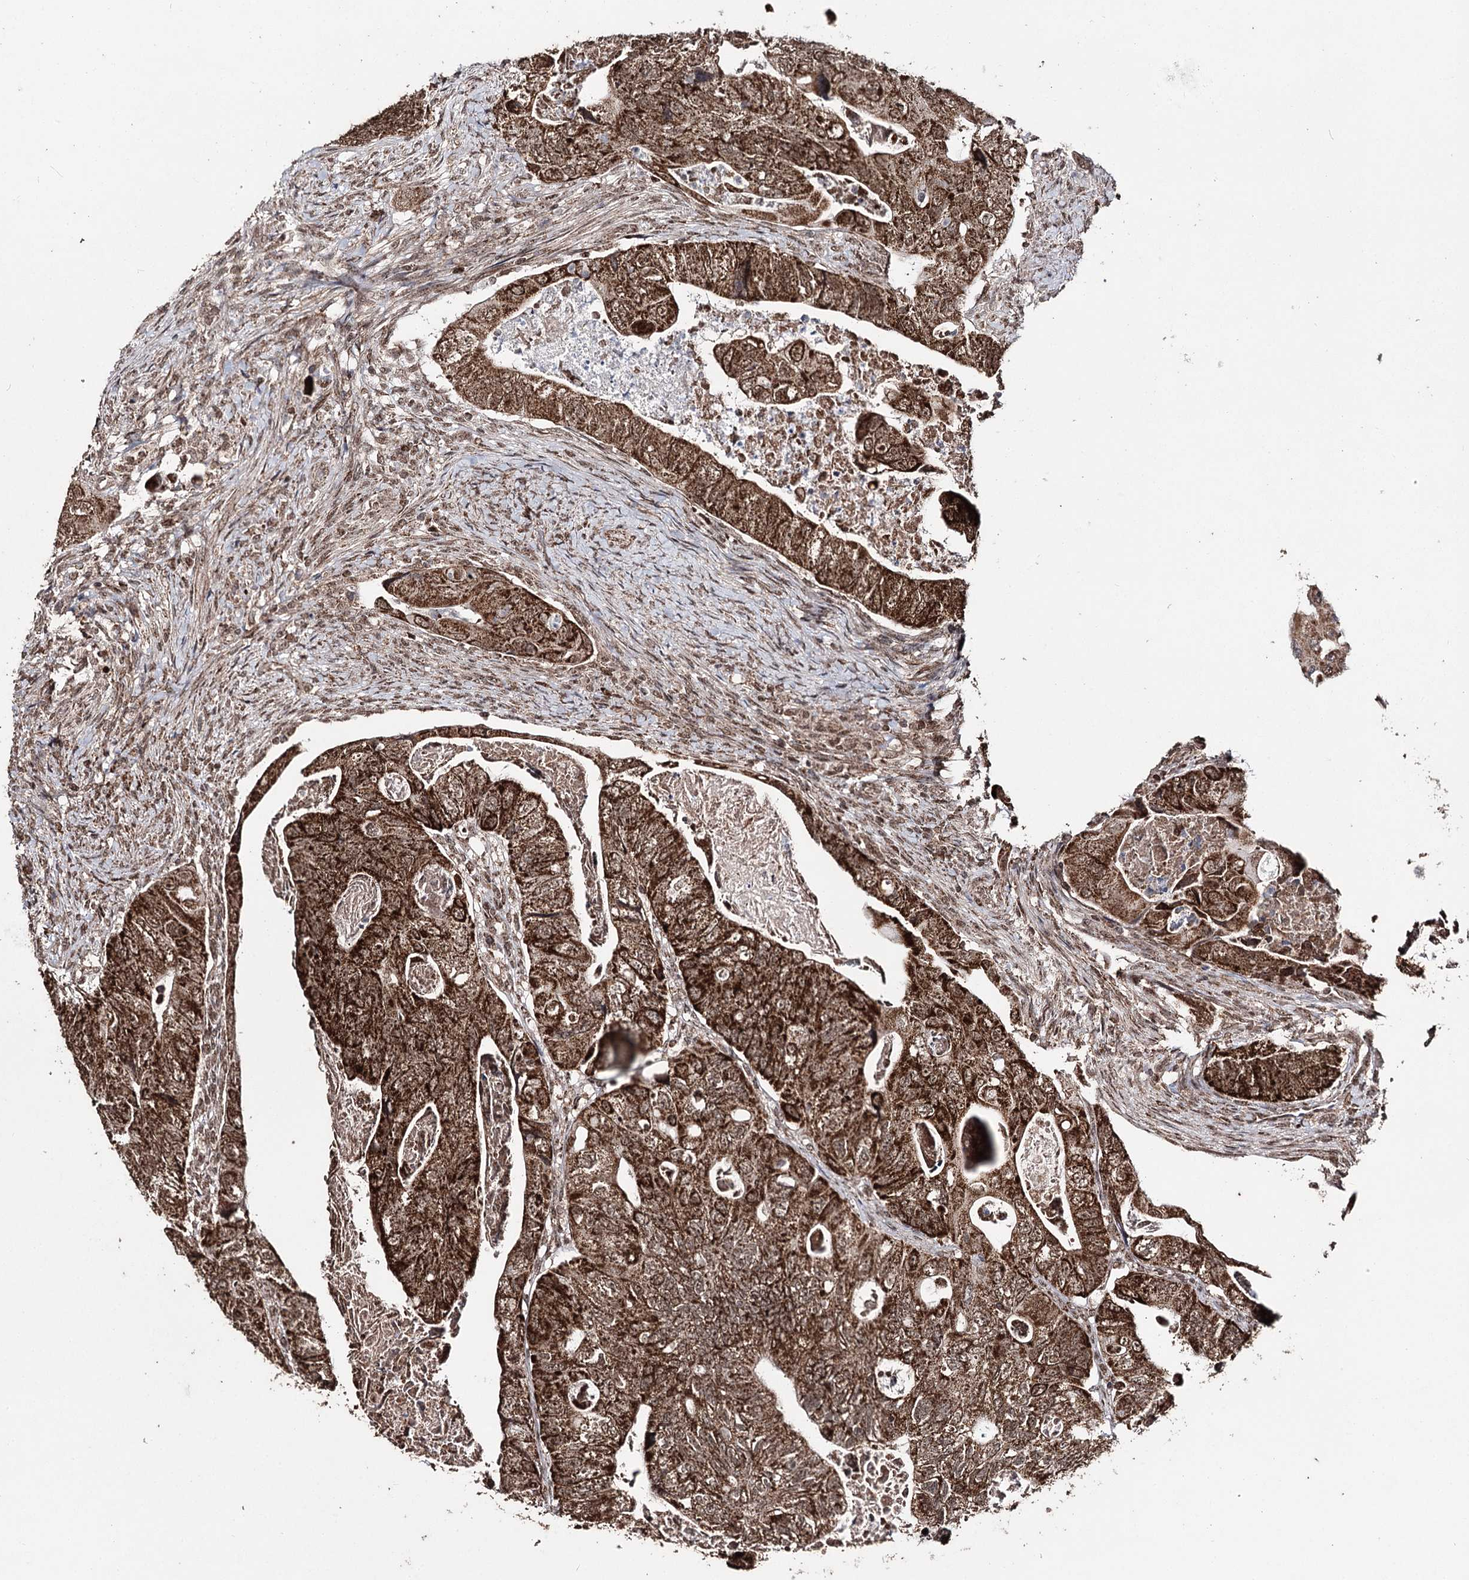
{"staining": {"intensity": "strong", "quantity": ">75%", "location": "cytoplasmic/membranous"}, "tissue": "colorectal cancer", "cell_type": "Tumor cells", "image_type": "cancer", "snomed": [{"axis": "morphology", "description": "Adenocarcinoma, NOS"}, {"axis": "topography", "description": "Rectum"}], "caption": "Immunohistochemistry (IHC) image of neoplastic tissue: human colorectal cancer stained using immunohistochemistry (IHC) demonstrates high levels of strong protein expression localized specifically in the cytoplasmic/membranous of tumor cells, appearing as a cytoplasmic/membranous brown color.", "gene": "PDHX", "patient": {"sex": "male", "age": 63}}